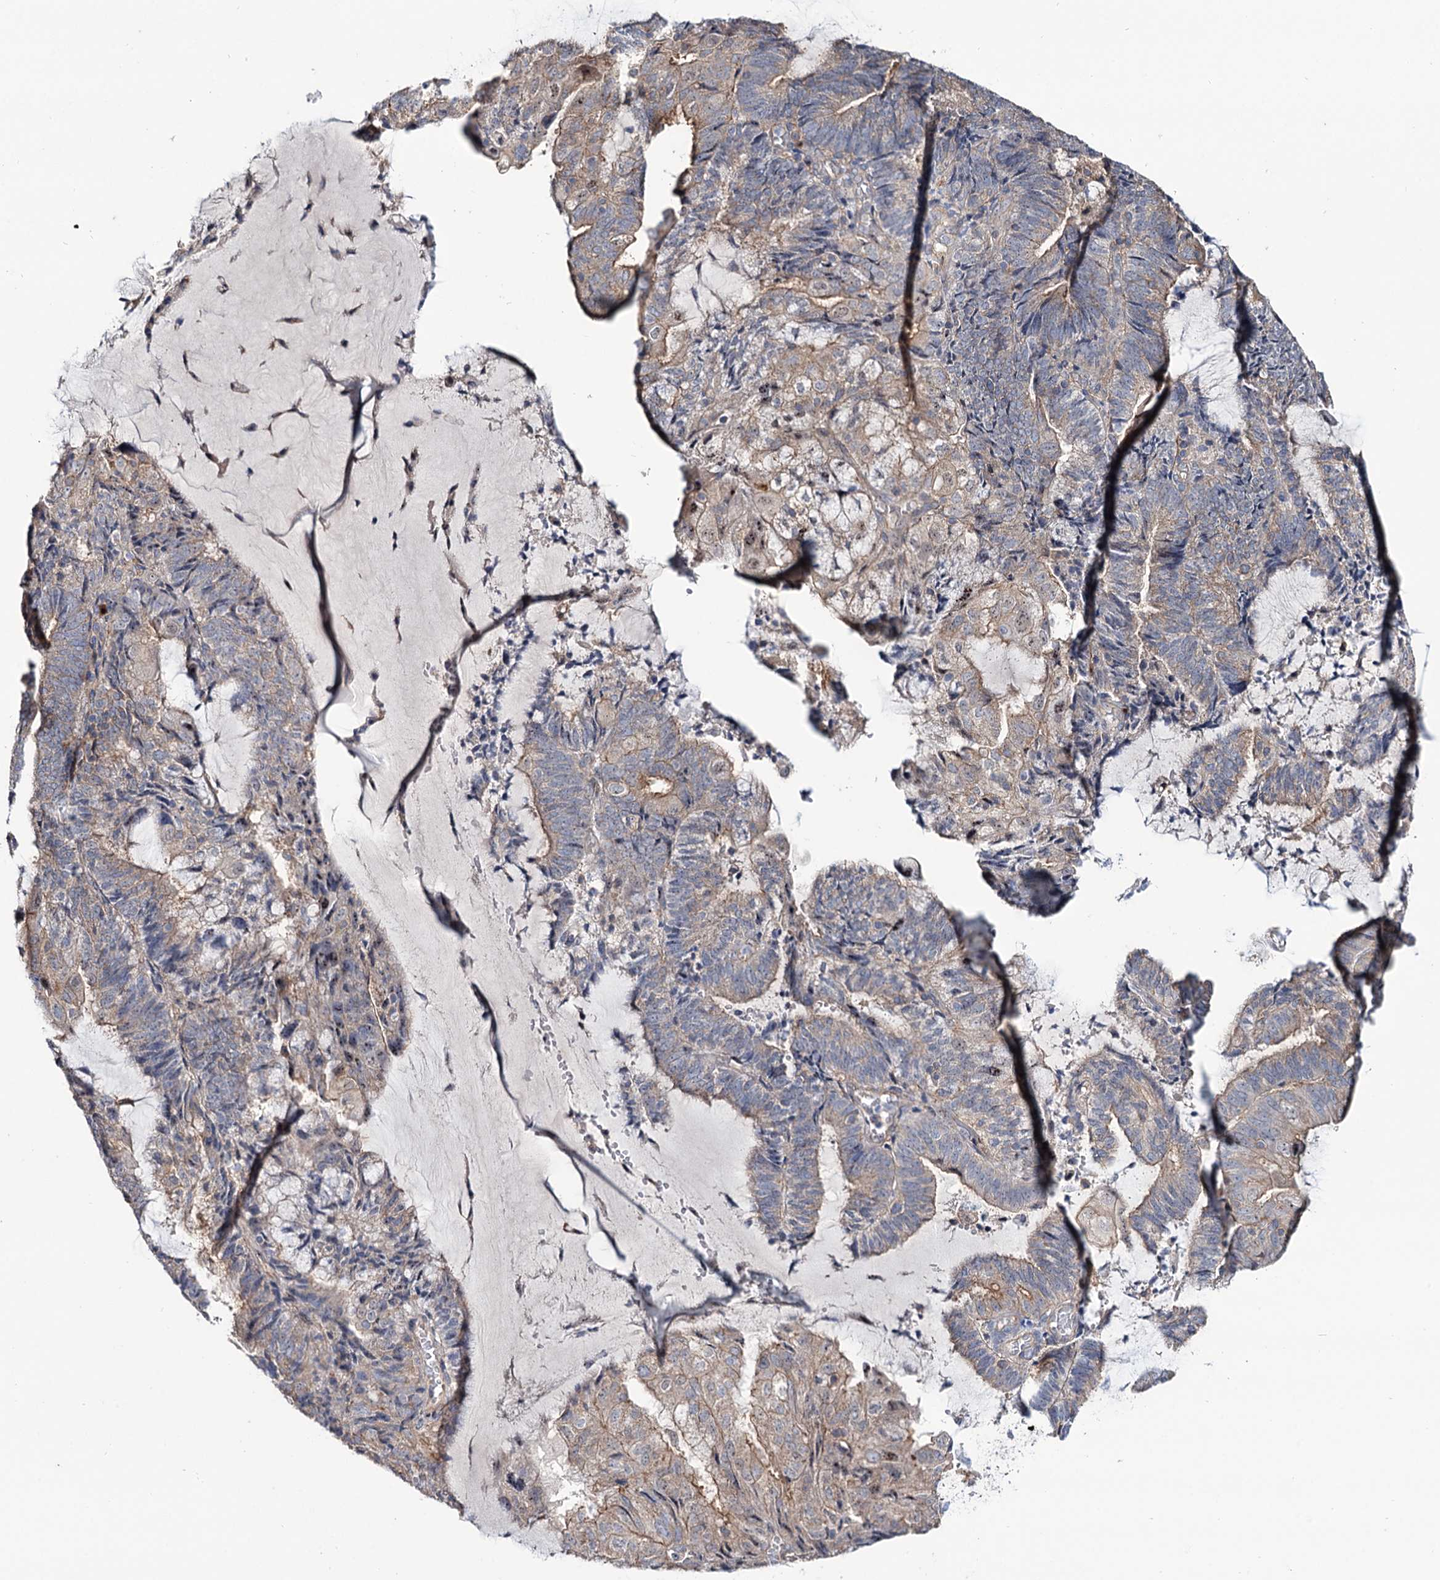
{"staining": {"intensity": "weak", "quantity": "25%-75%", "location": "cytoplasmic/membranous"}, "tissue": "endometrial cancer", "cell_type": "Tumor cells", "image_type": "cancer", "snomed": [{"axis": "morphology", "description": "Adenocarcinoma, NOS"}, {"axis": "topography", "description": "Endometrium"}], "caption": "Endometrial cancer (adenocarcinoma) tissue demonstrates weak cytoplasmic/membranous staining in about 25%-75% of tumor cells", "gene": "SEC24A", "patient": {"sex": "female", "age": 81}}